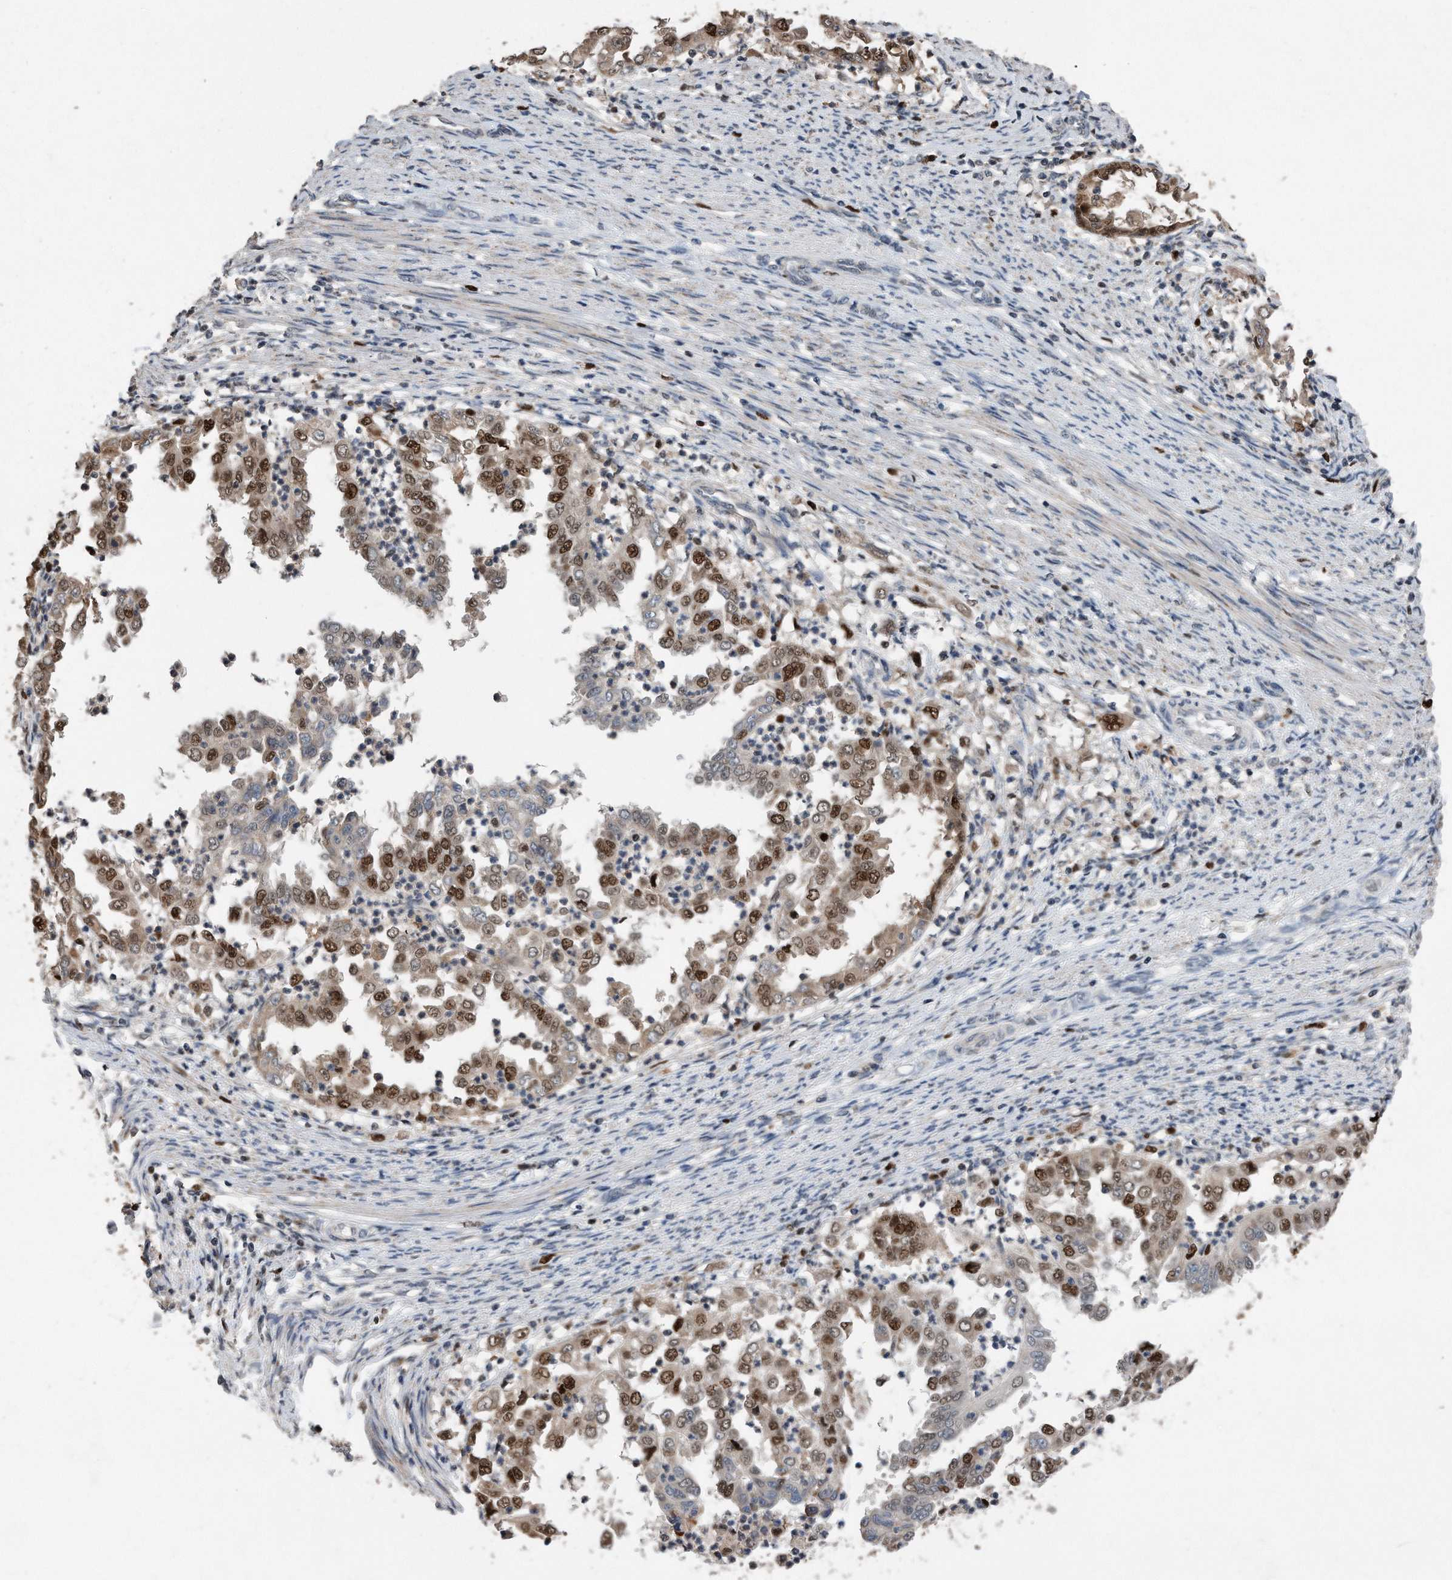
{"staining": {"intensity": "strong", "quantity": "25%-75%", "location": "nuclear"}, "tissue": "endometrial cancer", "cell_type": "Tumor cells", "image_type": "cancer", "snomed": [{"axis": "morphology", "description": "Adenocarcinoma, NOS"}, {"axis": "topography", "description": "Endometrium"}], "caption": "High-power microscopy captured an IHC photomicrograph of endometrial cancer, revealing strong nuclear staining in about 25%-75% of tumor cells.", "gene": "PCNA", "patient": {"sex": "female", "age": 85}}